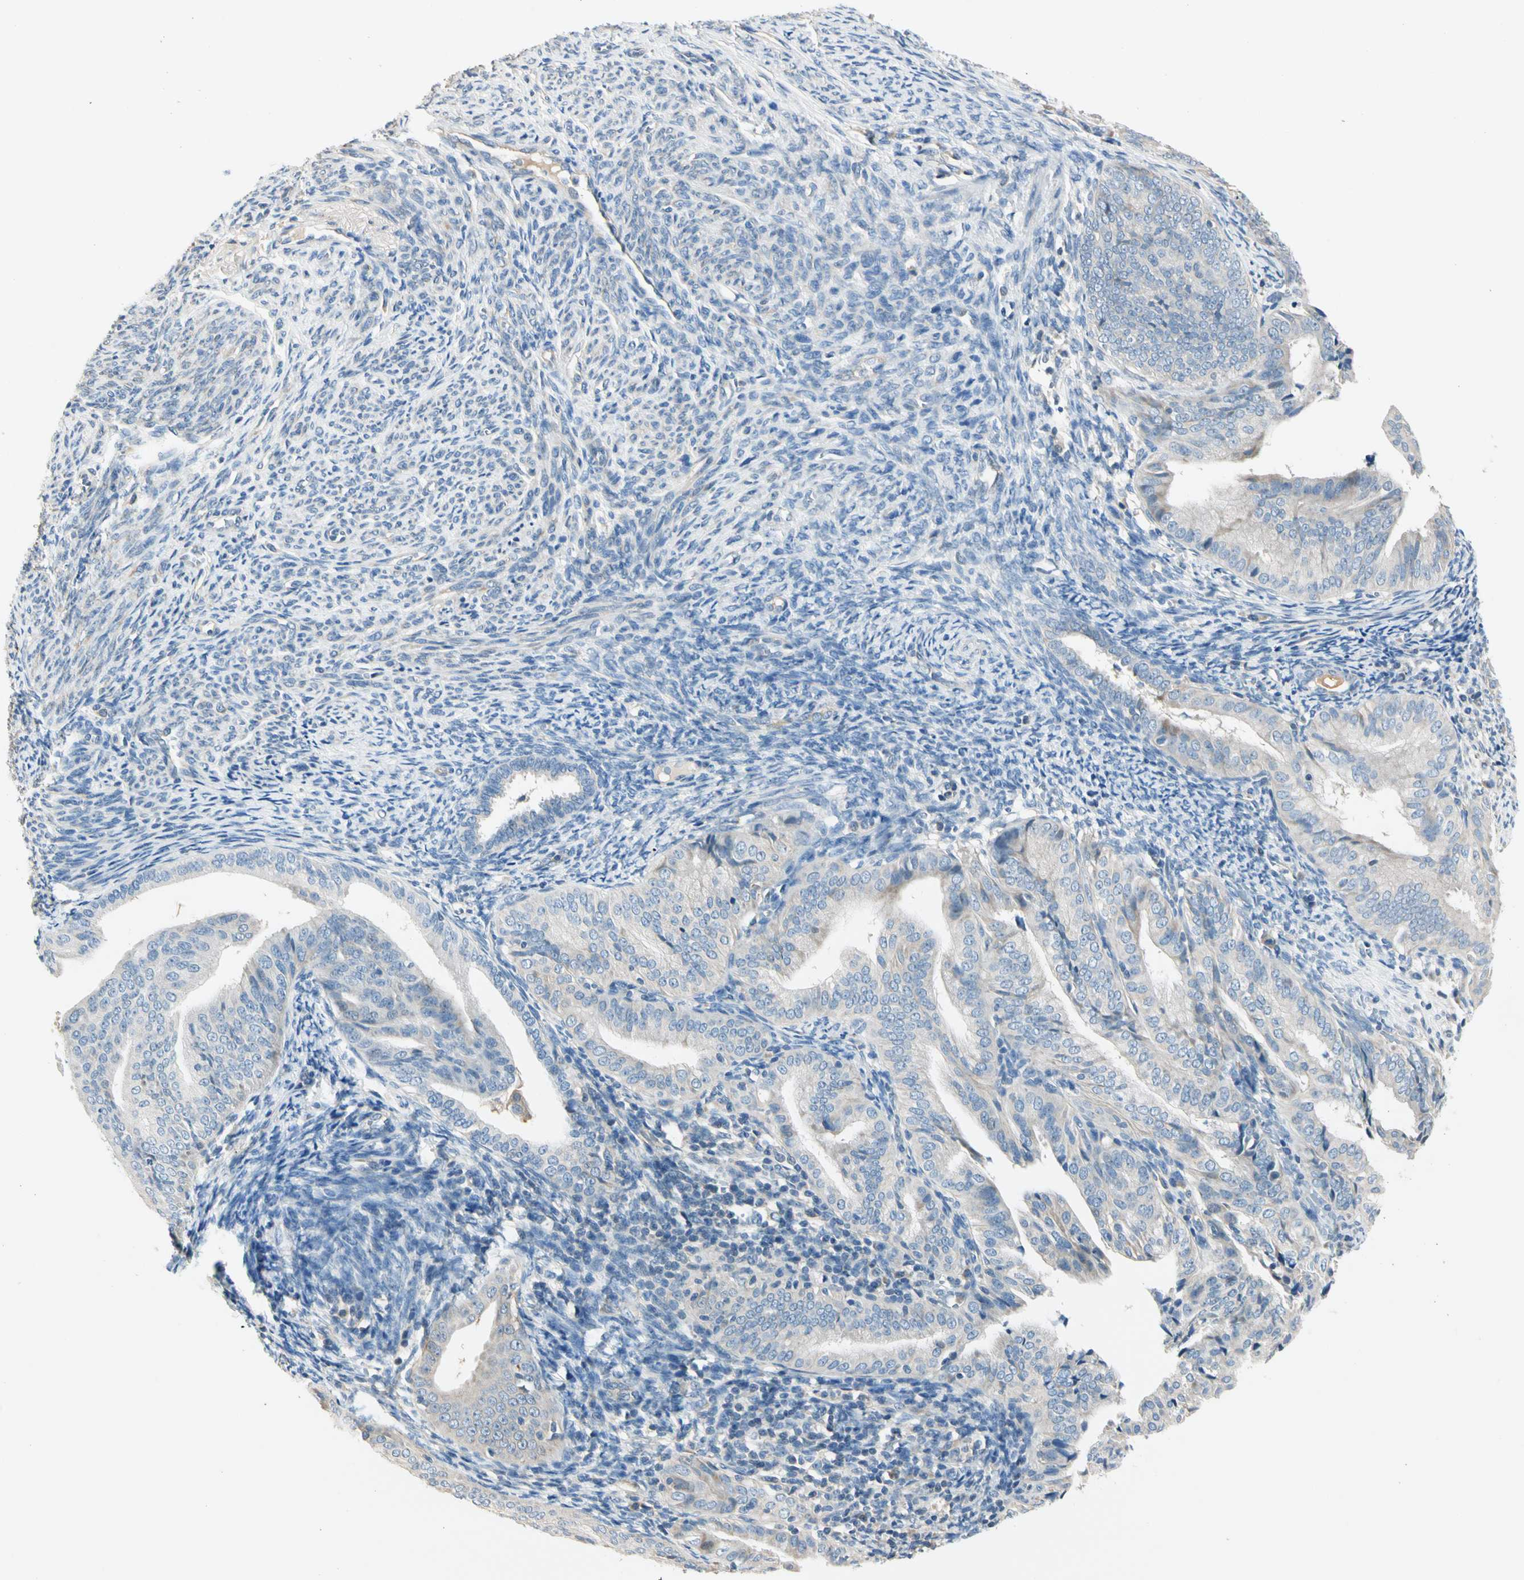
{"staining": {"intensity": "negative", "quantity": "none", "location": "none"}, "tissue": "endometrial cancer", "cell_type": "Tumor cells", "image_type": "cancer", "snomed": [{"axis": "morphology", "description": "Adenocarcinoma, NOS"}, {"axis": "topography", "description": "Endometrium"}], "caption": "Protein analysis of endometrial cancer displays no significant expression in tumor cells.", "gene": "GPR153", "patient": {"sex": "female", "age": 58}}